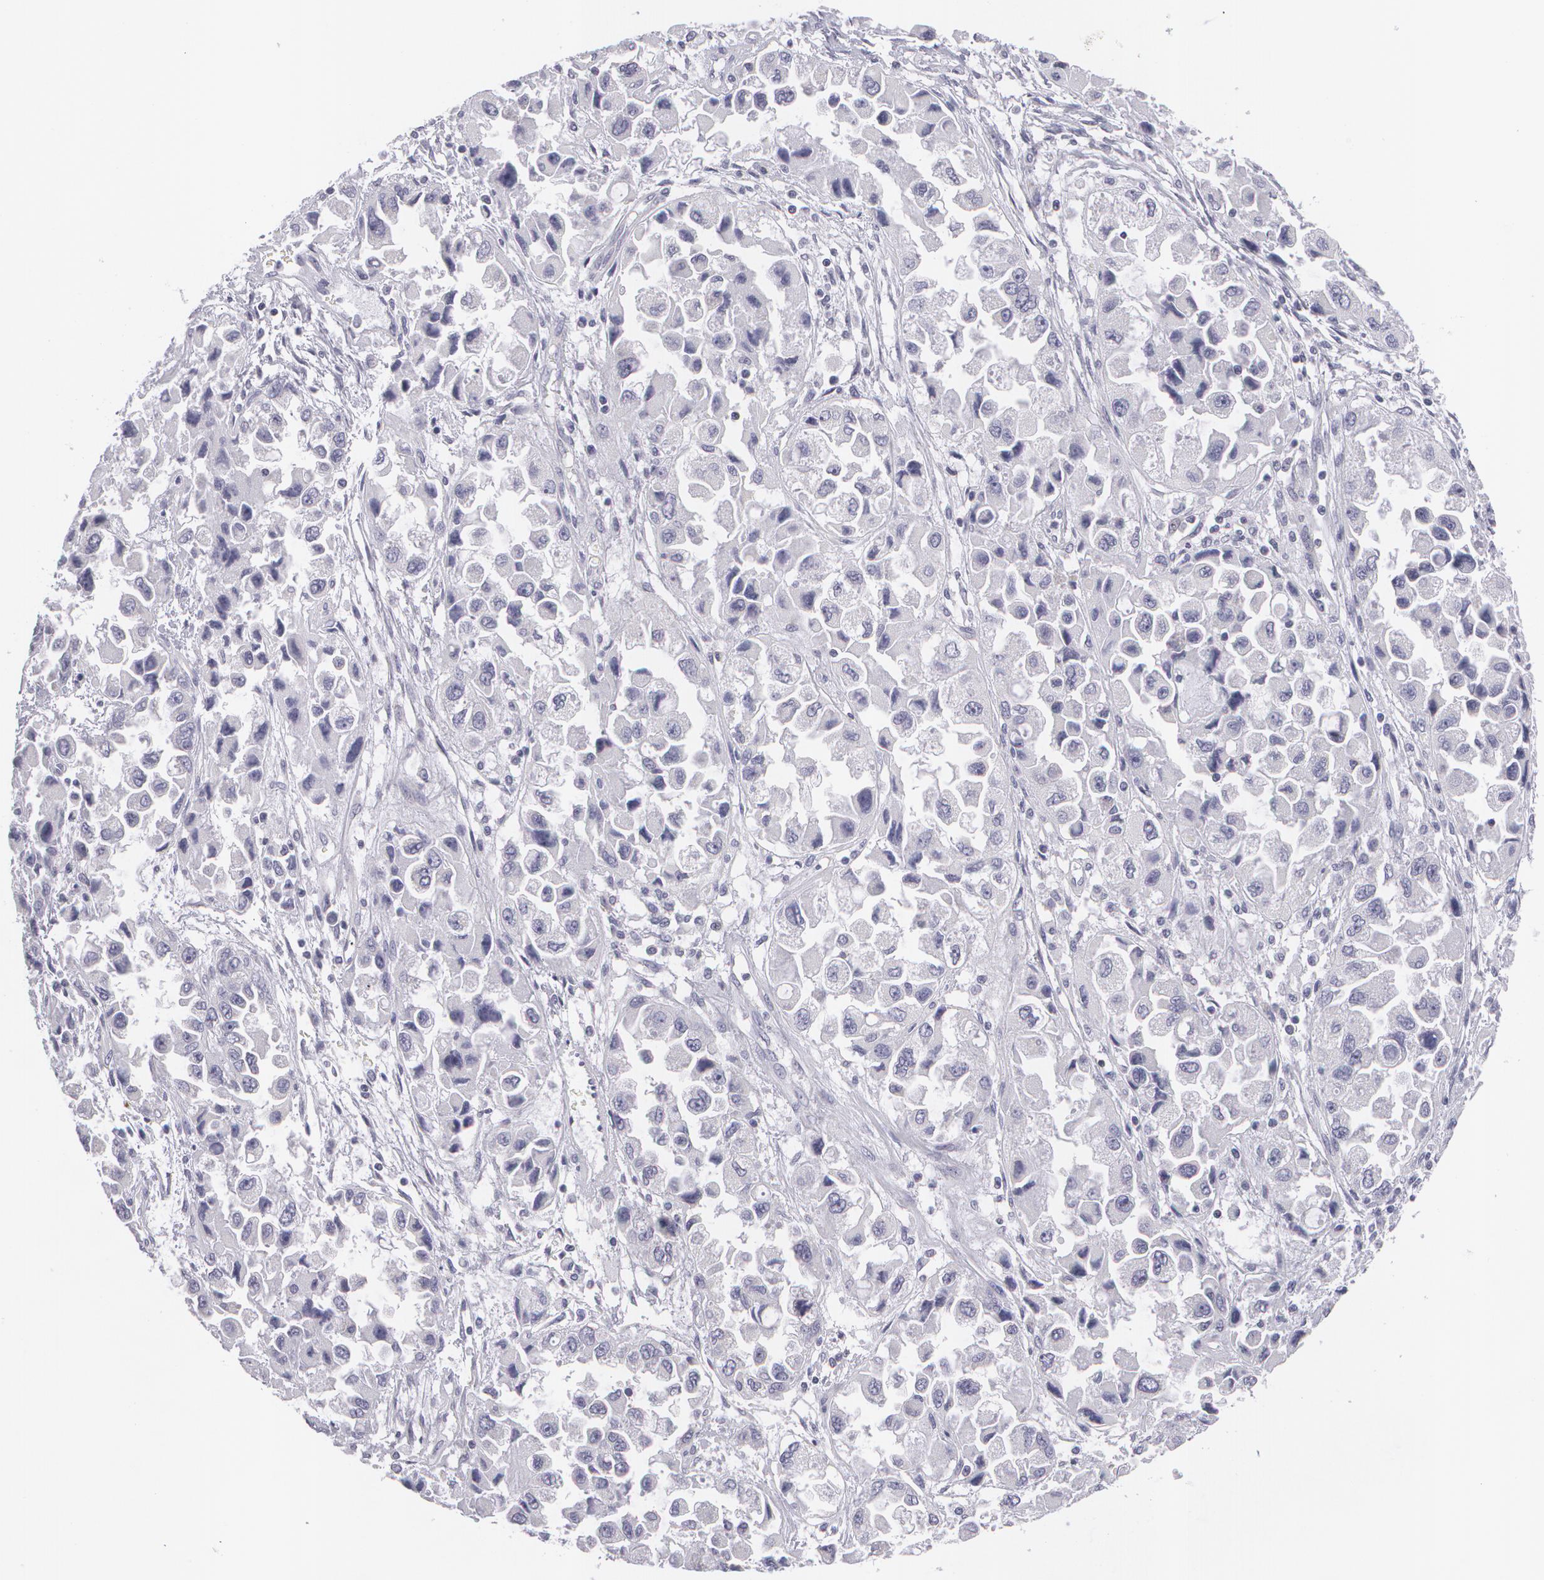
{"staining": {"intensity": "negative", "quantity": "none", "location": "none"}, "tissue": "ovarian cancer", "cell_type": "Tumor cells", "image_type": "cancer", "snomed": [{"axis": "morphology", "description": "Cystadenocarcinoma, serous, NOS"}, {"axis": "topography", "description": "Ovary"}], "caption": "IHC micrograph of ovarian cancer (serous cystadenocarcinoma) stained for a protein (brown), which displays no expression in tumor cells. (Stains: DAB (3,3'-diaminobenzidine) immunohistochemistry (IHC) with hematoxylin counter stain, Microscopy: brightfield microscopy at high magnification).", "gene": "MBNL3", "patient": {"sex": "female", "age": 84}}